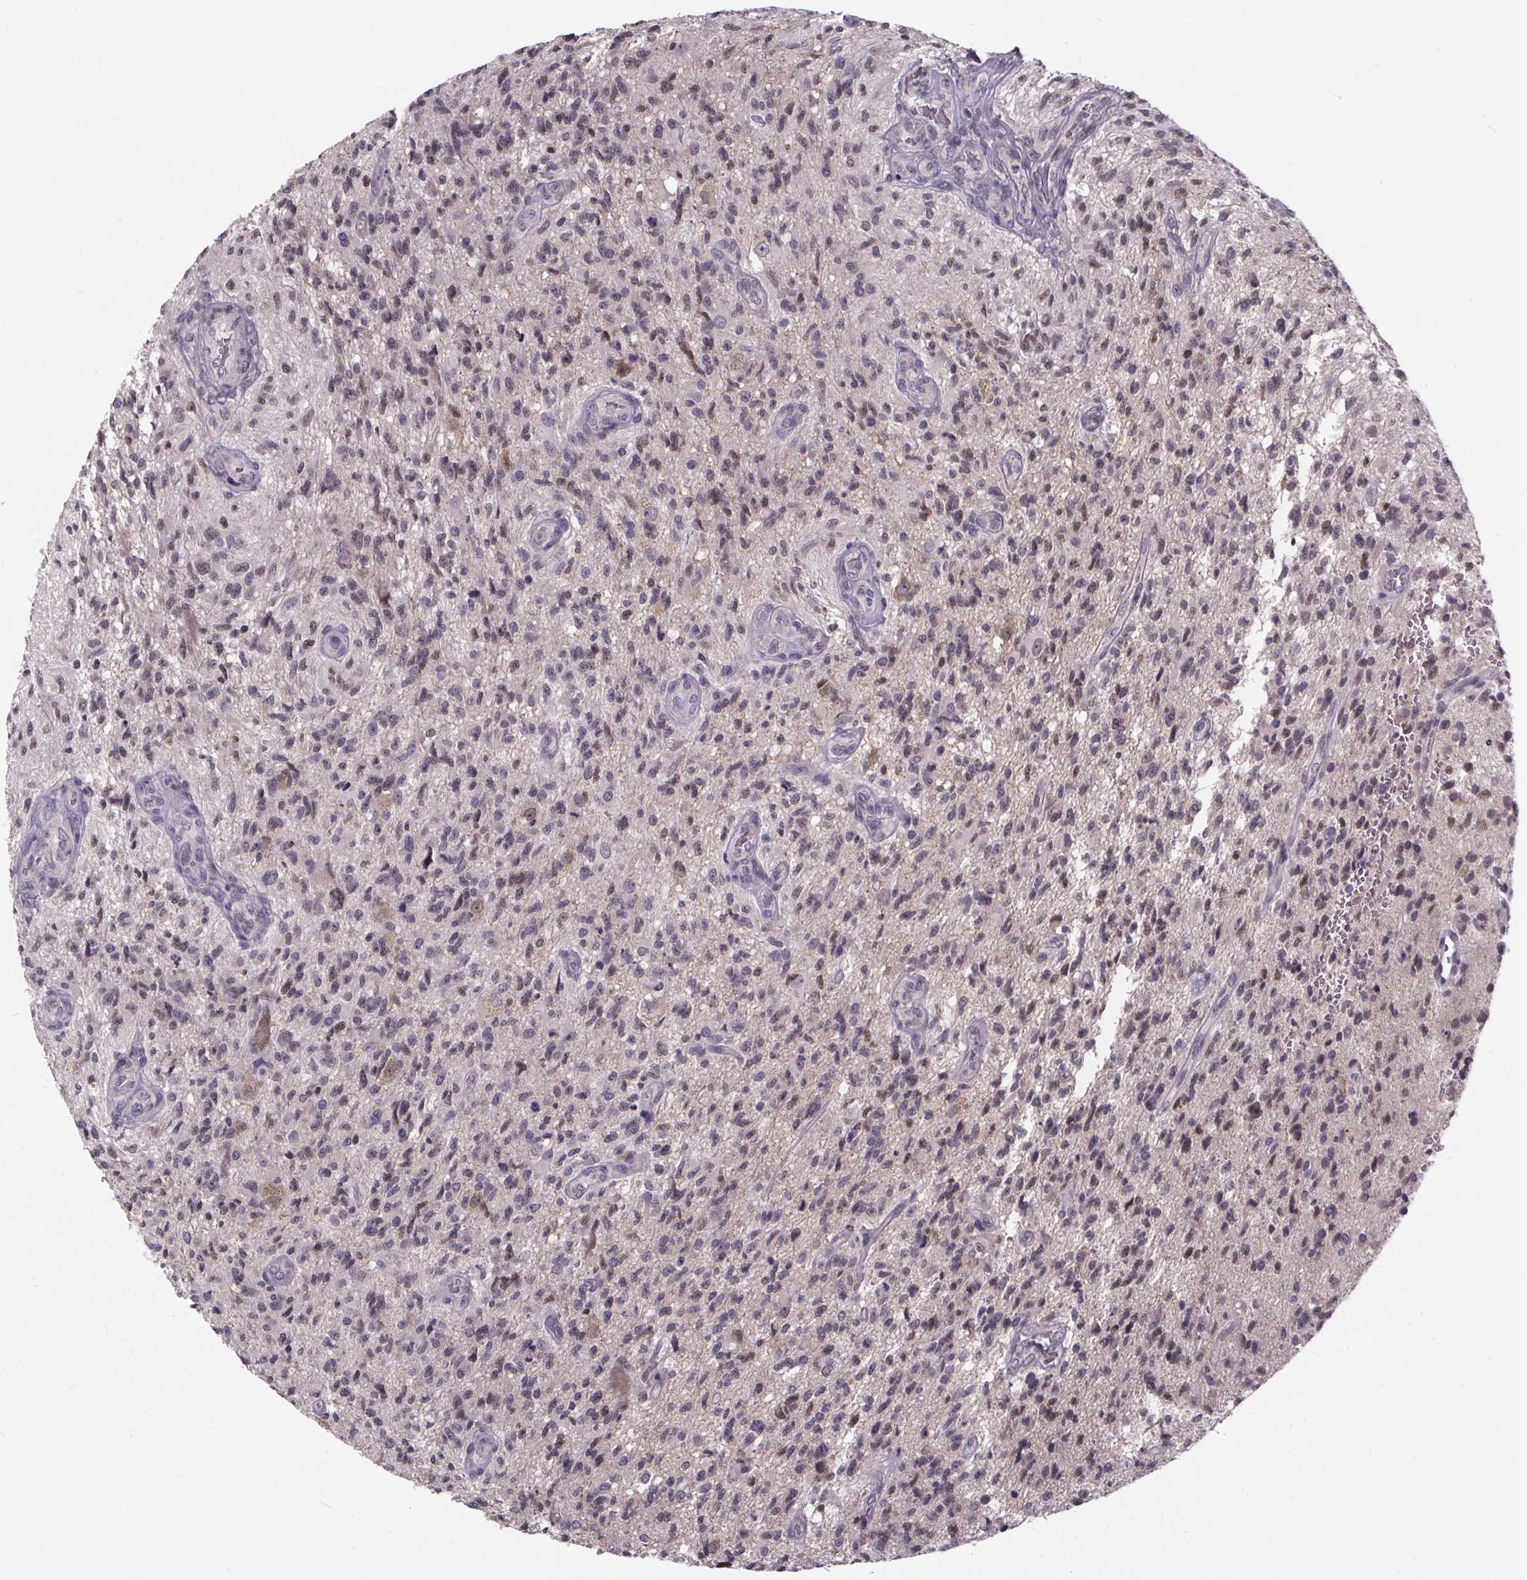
{"staining": {"intensity": "negative", "quantity": "none", "location": "none"}, "tissue": "glioma", "cell_type": "Tumor cells", "image_type": "cancer", "snomed": [{"axis": "morphology", "description": "Glioma, malignant, High grade"}, {"axis": "topography", "description": "Brain"}], "caption": "Tumor cells are negative for protein expression in human glioma.", "gene": "FAM181B", "patient": {"sex": "male", "age": 56}}